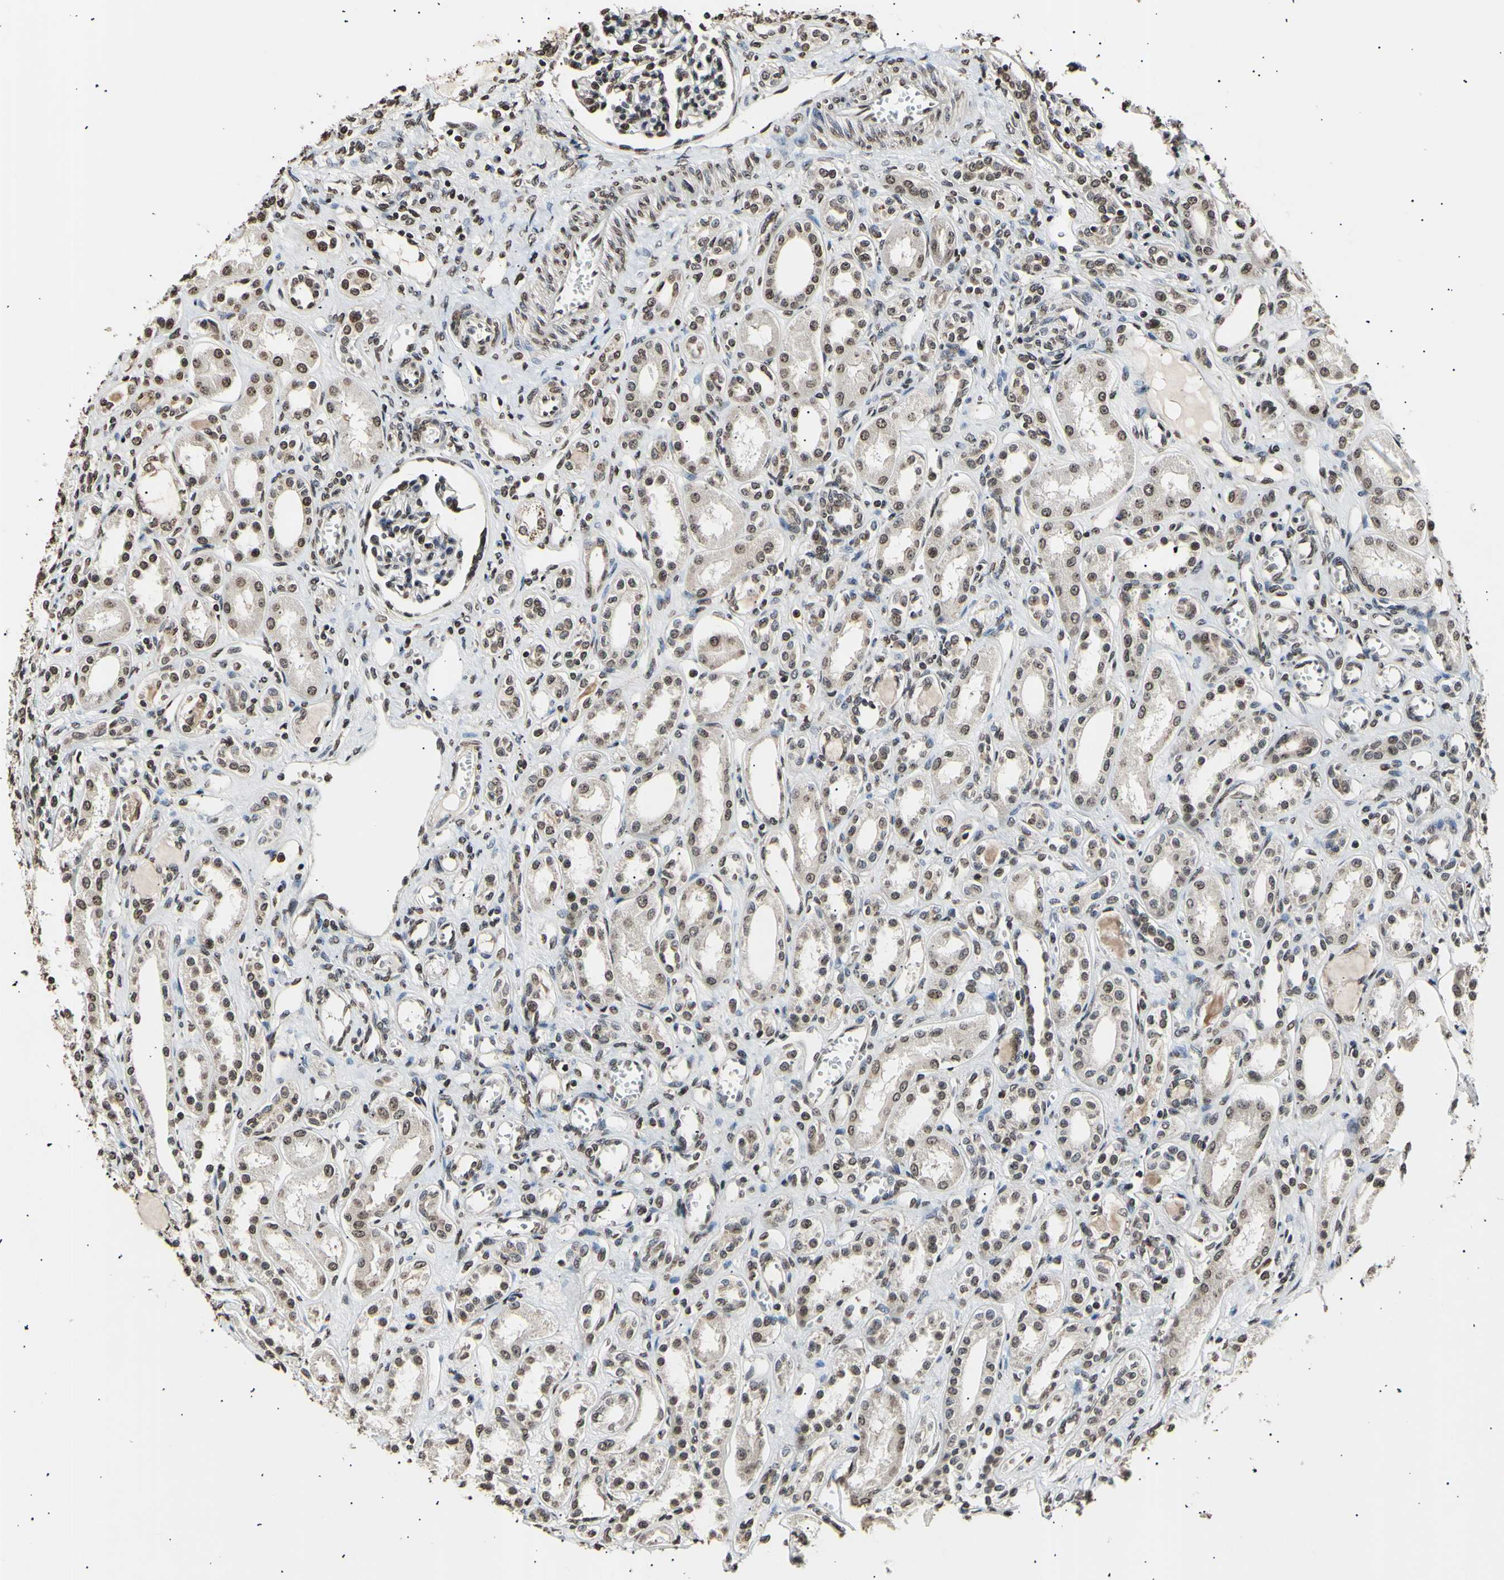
{"staining": {"intensity": "moderate", "quantity": "25%-75%", "location": "nuclear"}, "tissue": "kidney", "cell_type": "Cells in glomeruli", "image_type": "normal", "snomed": [{"axis": "morphology", "description": "Normal tissue, NOS"}, {"axis": "topography", "description": "Kidney"}], "caption": "Protein staining of normal kidney displays moderate nuclear staining in about 25%-75% of cells in glomeruli.", "gene": "ANAPC7", "patient": {"sex": "male", "age": 7}}